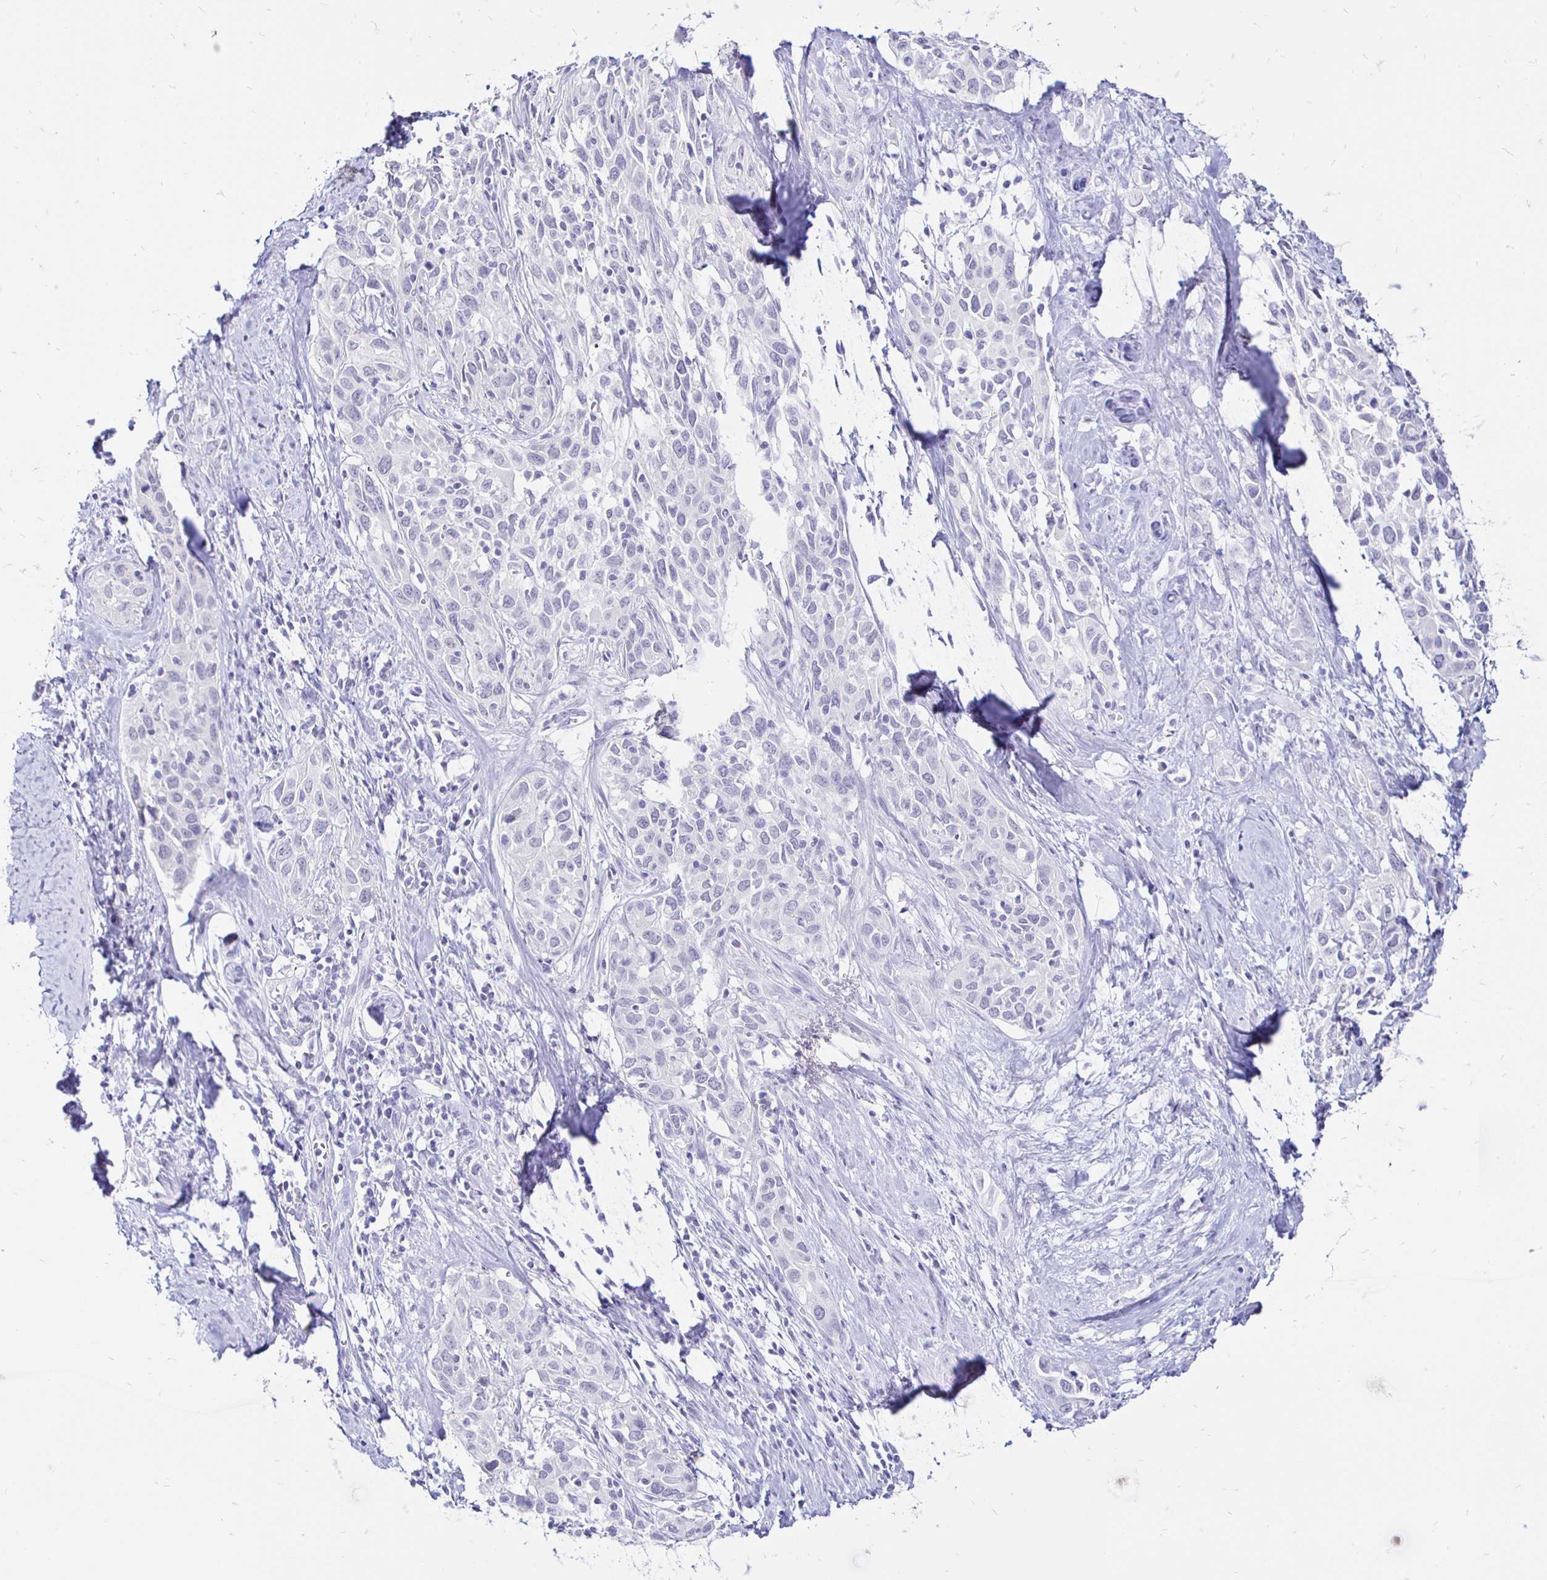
{"staining": {"intensity": "negative", "quantity": "none", "location": "none"}, "tissue": "cervical cancer", "cell_type": "Tumor cells", "image_type": "cancer", "snomed": [{"axis": "morphology", "description": "Squamous cell carcinoma, NOS"}, {"axis": "topography", "description": "Cervix"}], "caption": "Cervical squamous cell carcinoma was stained to show a protein in brown. There is no significant staining in tumor cells.", "gene": "IRGC", "patient": {"sex": "female", "age": 51}}